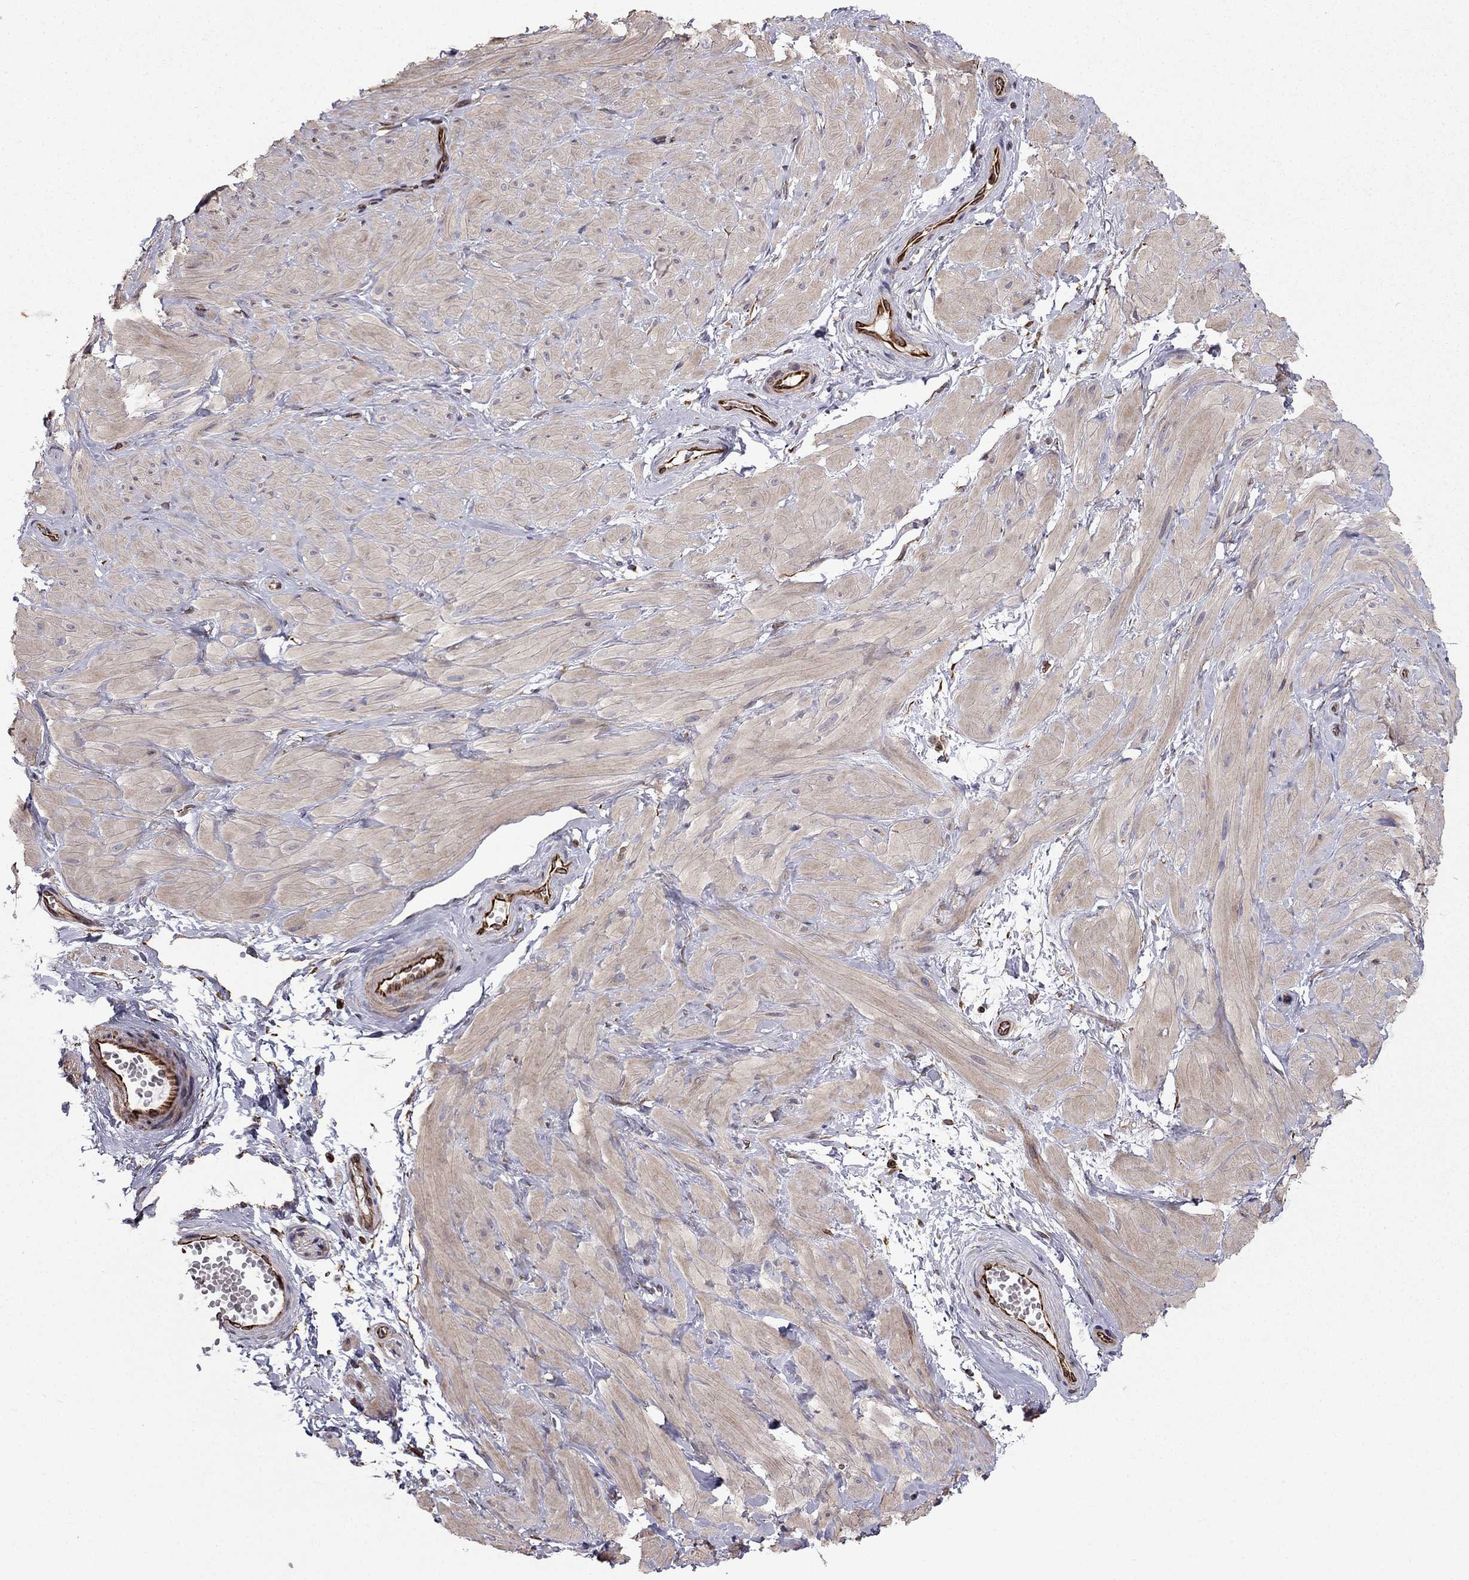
{"staining": {"intensity": "negative", "quantity": "none", "location": "none"}, "tissue": "adipose tissue", "cell_type": "Adipocytes", "image_type": "normal", "snomed": [{"axis": "morphology", "description": "Normal tissue, NOS"}, {"axis": "topography", "description": "Smooth muscle"}, {"axis": "topography", "description": "Peripheral nerve tissue"}], "caption": "Adipose tissue stained for a protein using immunohistochemistry (IHC) demonstrates no expression adipocytes.", "gene": "CDC42BPA", "patient": {"sex": "male", "age": 22}}